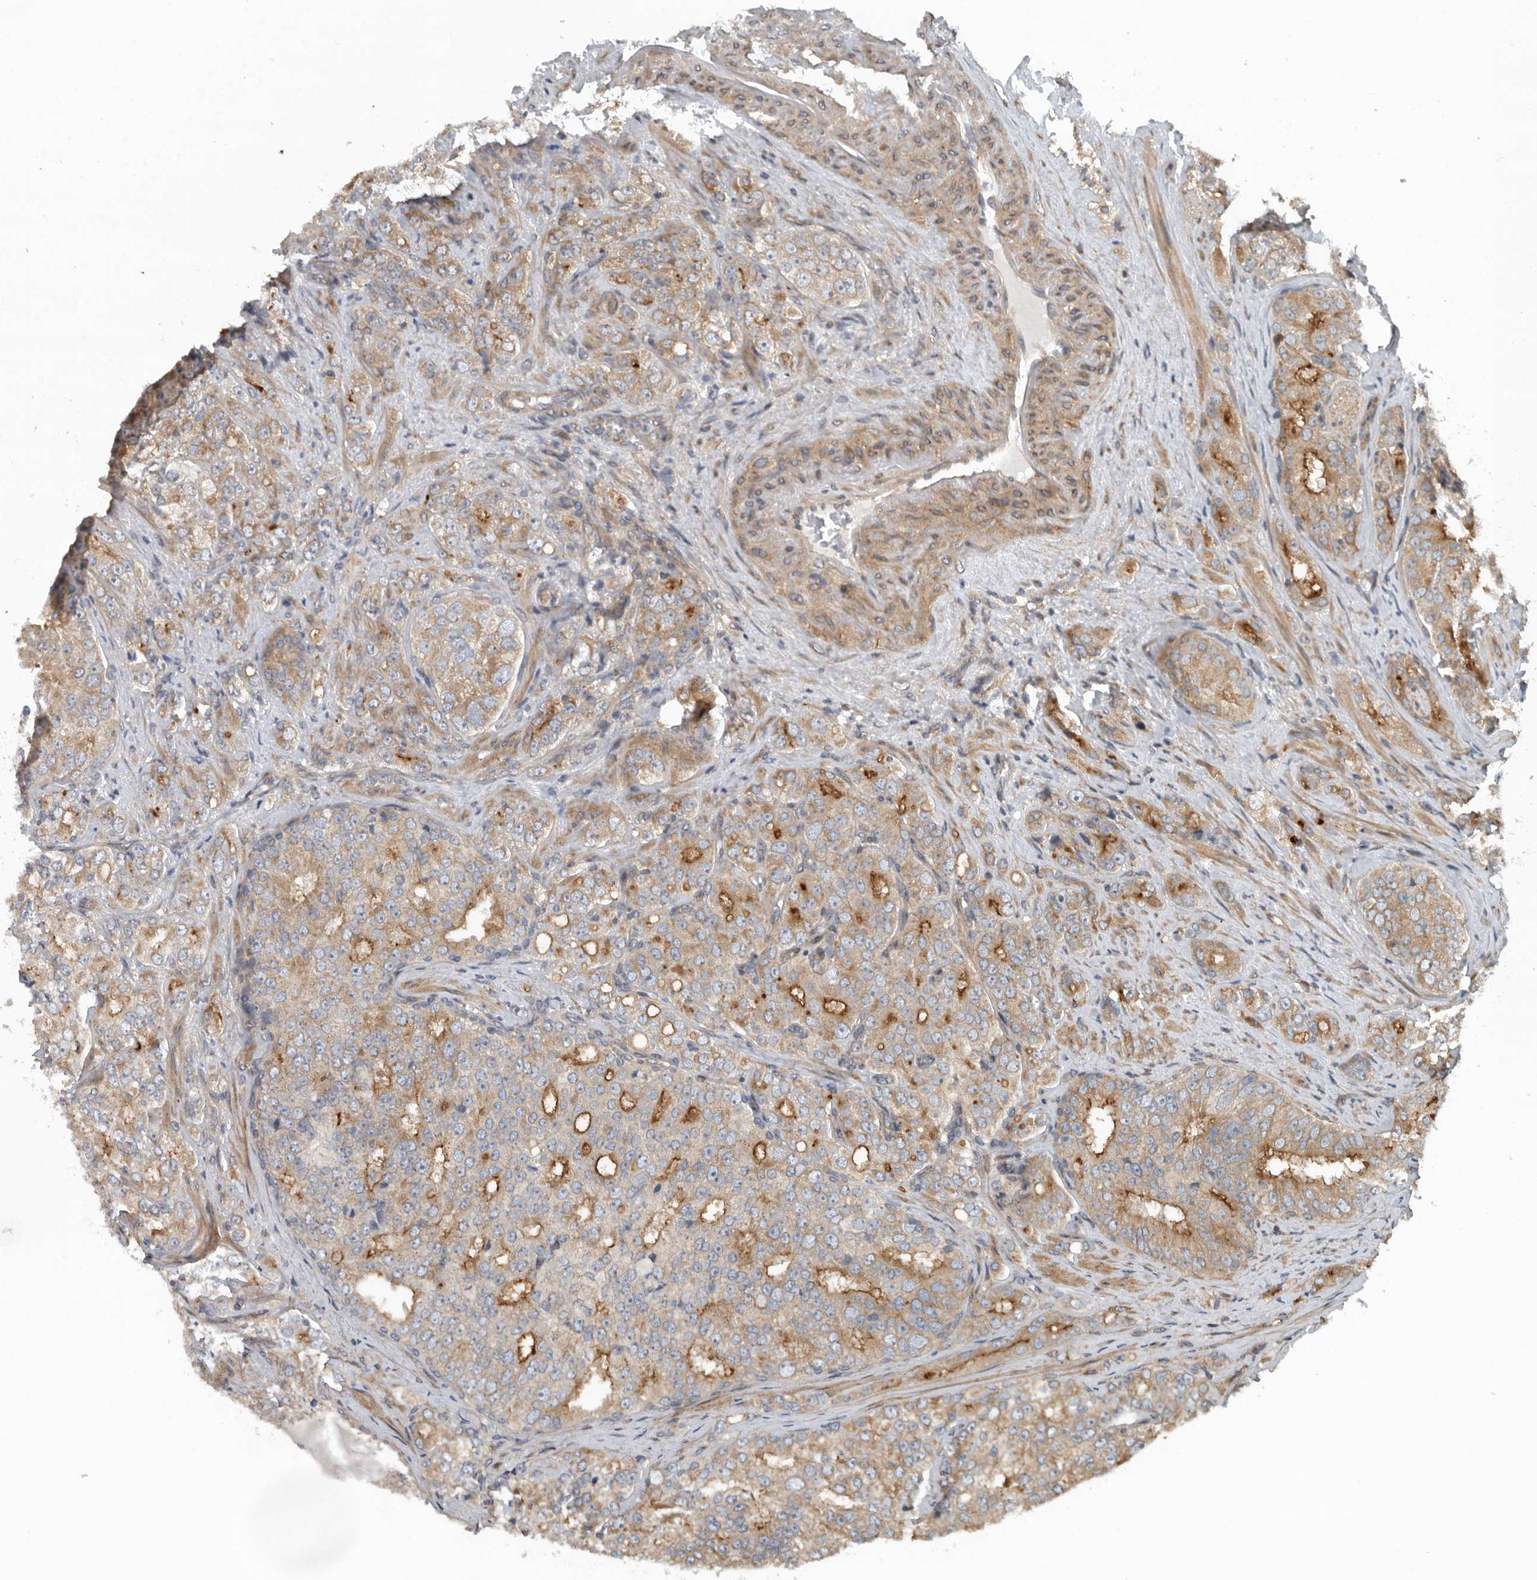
{"staining": {"intensity": "moderate", "quantity": "<25%", "location": "cytoplasmic/membranous"}, "tissue": "prostate cancer", "cell_type": "Tumor cells", "image_type": "cancer", "snomed": [{"axis": "morphology", "description": "Adenocarcinoma, High grade"}, {"axis": "topography", "description": "Prostate"}], "caption": "The immunohistochemical stain labels moderate cytoplasmic/membranous positivity in tumor cells of prostate cancer (adenocarcinoma (high-grade)) tissue. The staining is performed using DAB (3,3'-diaminobenzidine) brown chromogen to label protein expression. The nuclei are counter-stained blue using hematoxylin.", "gene": "AMFR", "patient": {"sex": "male", "age": 58}}